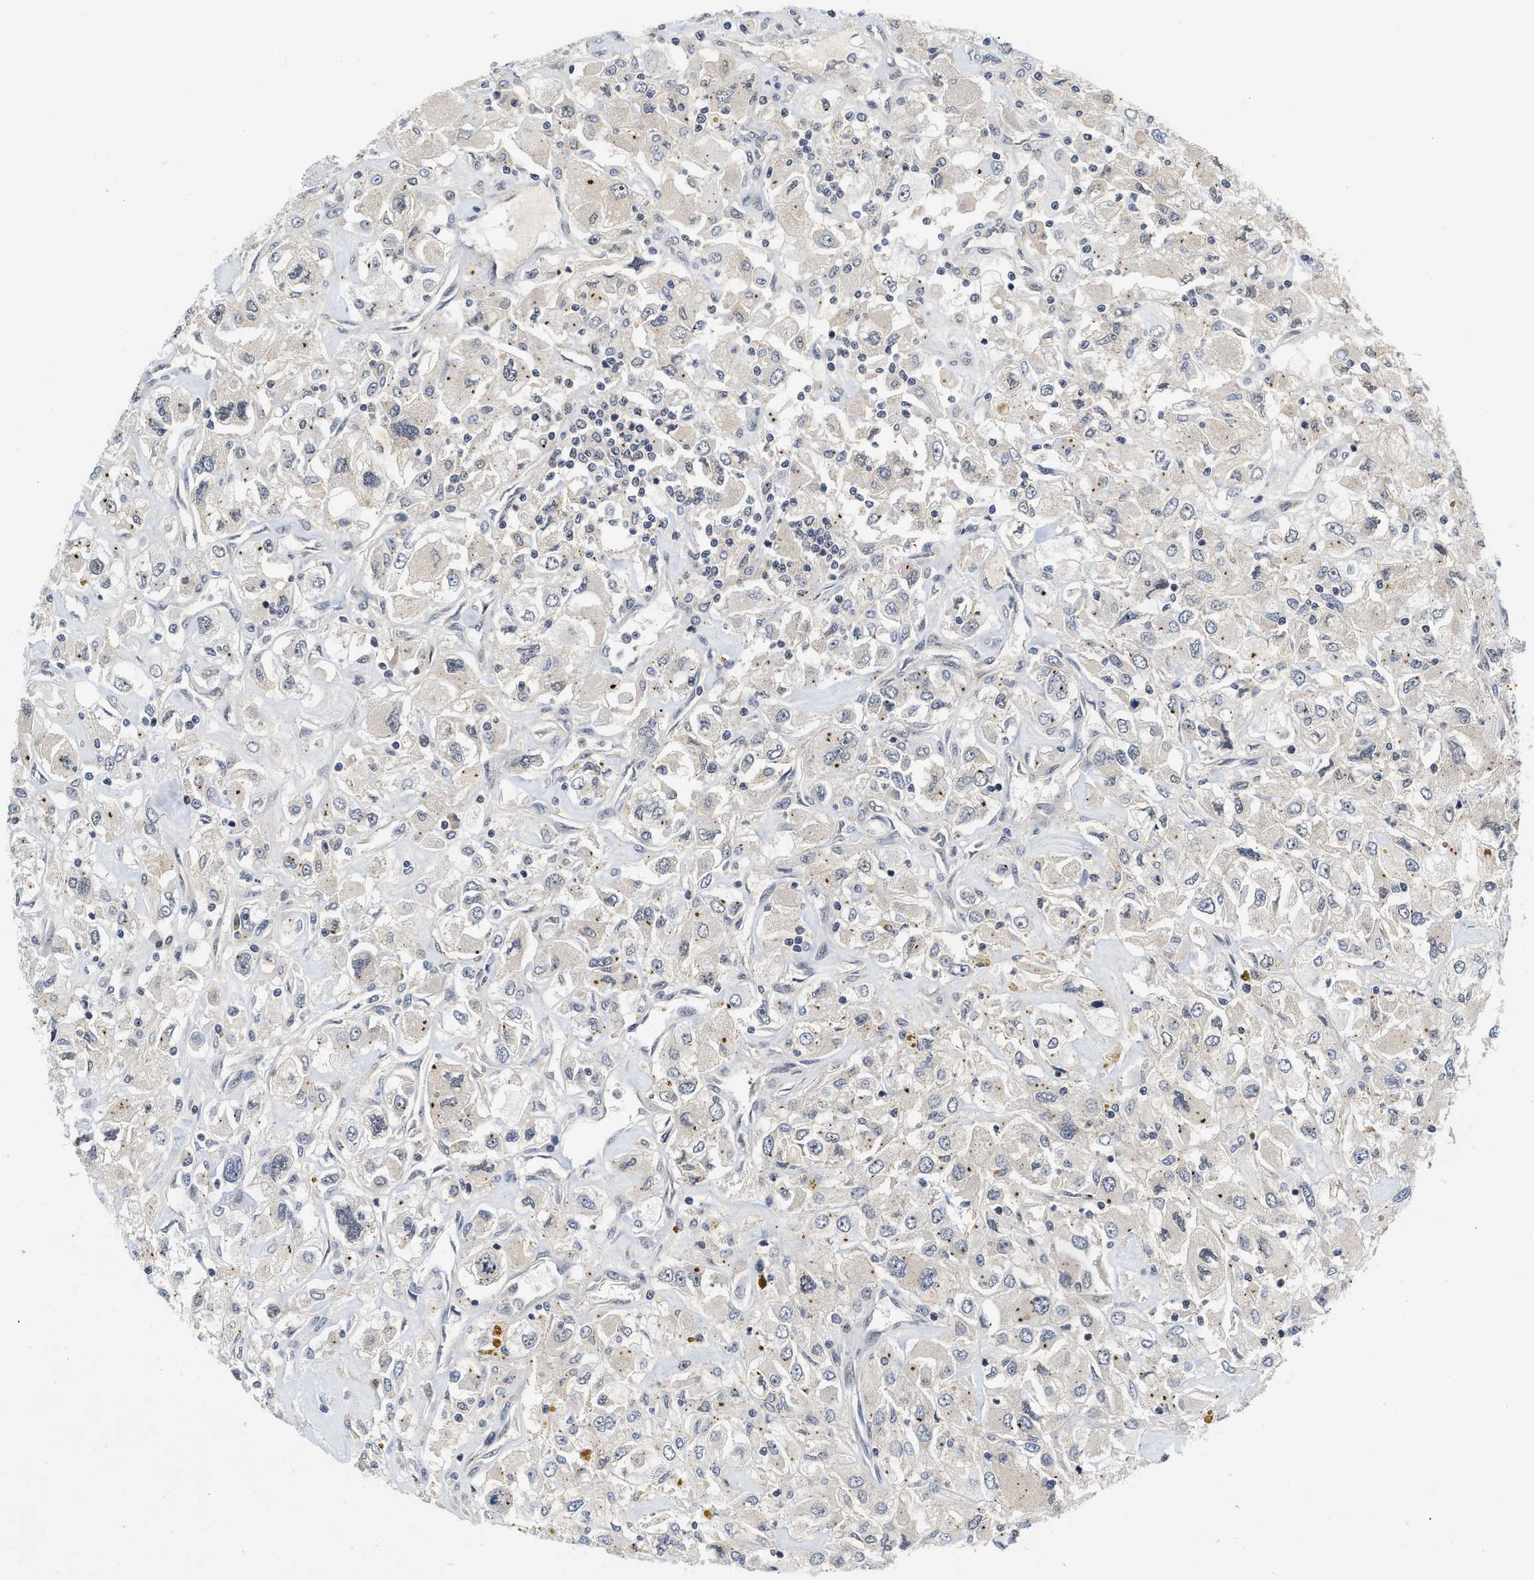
{"staining": {"intensity": "negative", "quantity": "none", "location": "none"}, "tissue": "renal cancer", "cell_type": "Tumor cells", "image_type": "cancer", "snomed": [{"axis": "morphology", "description": "Adenocarcinoma, NOS"}, {"axis": "topography", "description": "Kidney"}], "caption": "Immunohistochemistry (IHC) of renal cancer (adenocarcinoma) demonstrates no staining in tumor cells.", "gene": "INIP", "patient": {"sex": "female", "age": 52}}